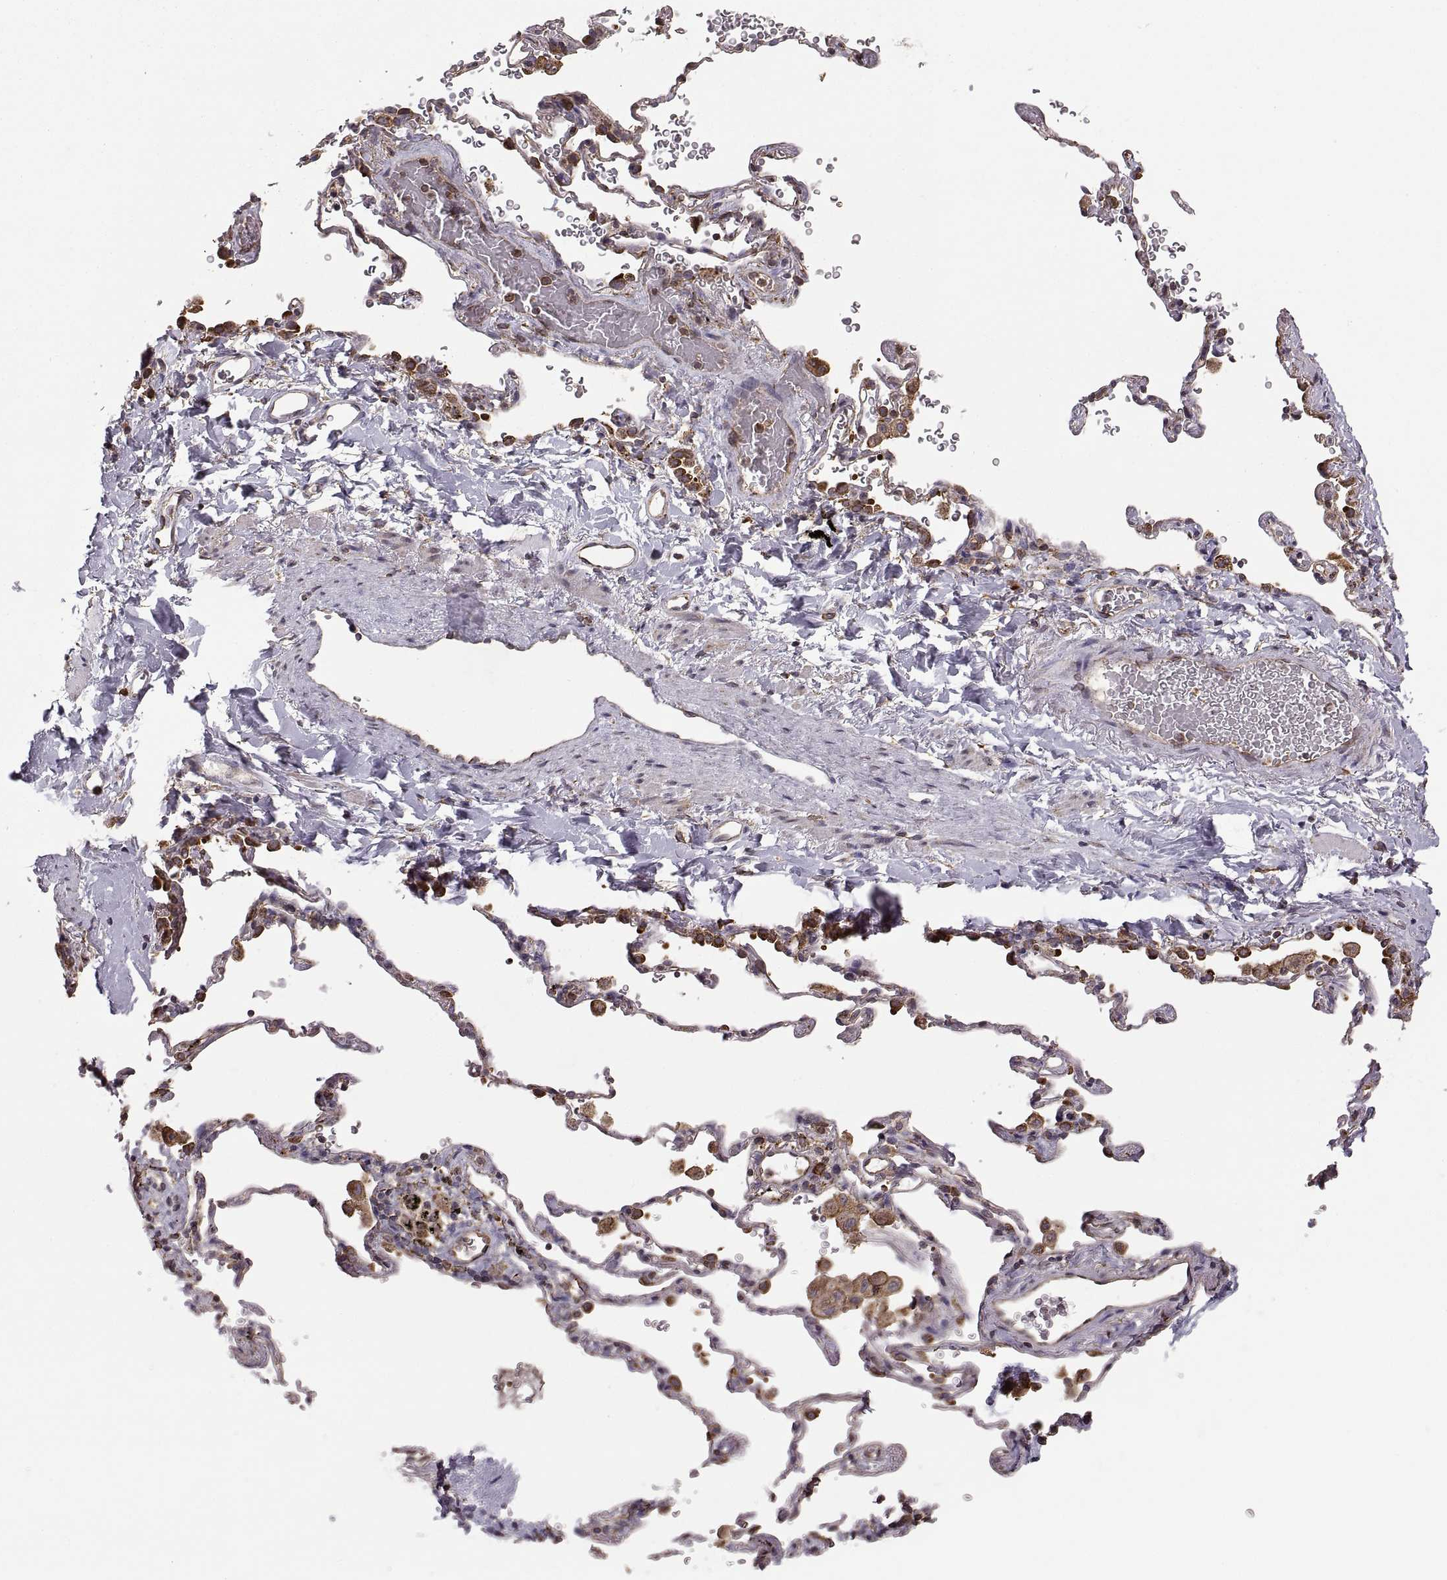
{"staining": {"intensity": "negative", "quantity": "none", "location": "none"}, "tissue": "adipose tissue", "cell_type": "Adipocytes", "image_type": "normal", "snomed": [{"axis": "morphology", "description": "Normal tissue, NOS"}, {"axis": "morphology", "description": "Adenocarcinoma, NOS"}, {"axis": "topography", "description": "Cartilage tissue"}, {"axis": "topography", "description": "Lung"}], "caption": "Human adipose tissue stained for a protein using immunohistochemistry (IHC) shows no expression in adipocytes.", "gene": "PDIA3", "patient": {"sex": "male", "age": 59}}